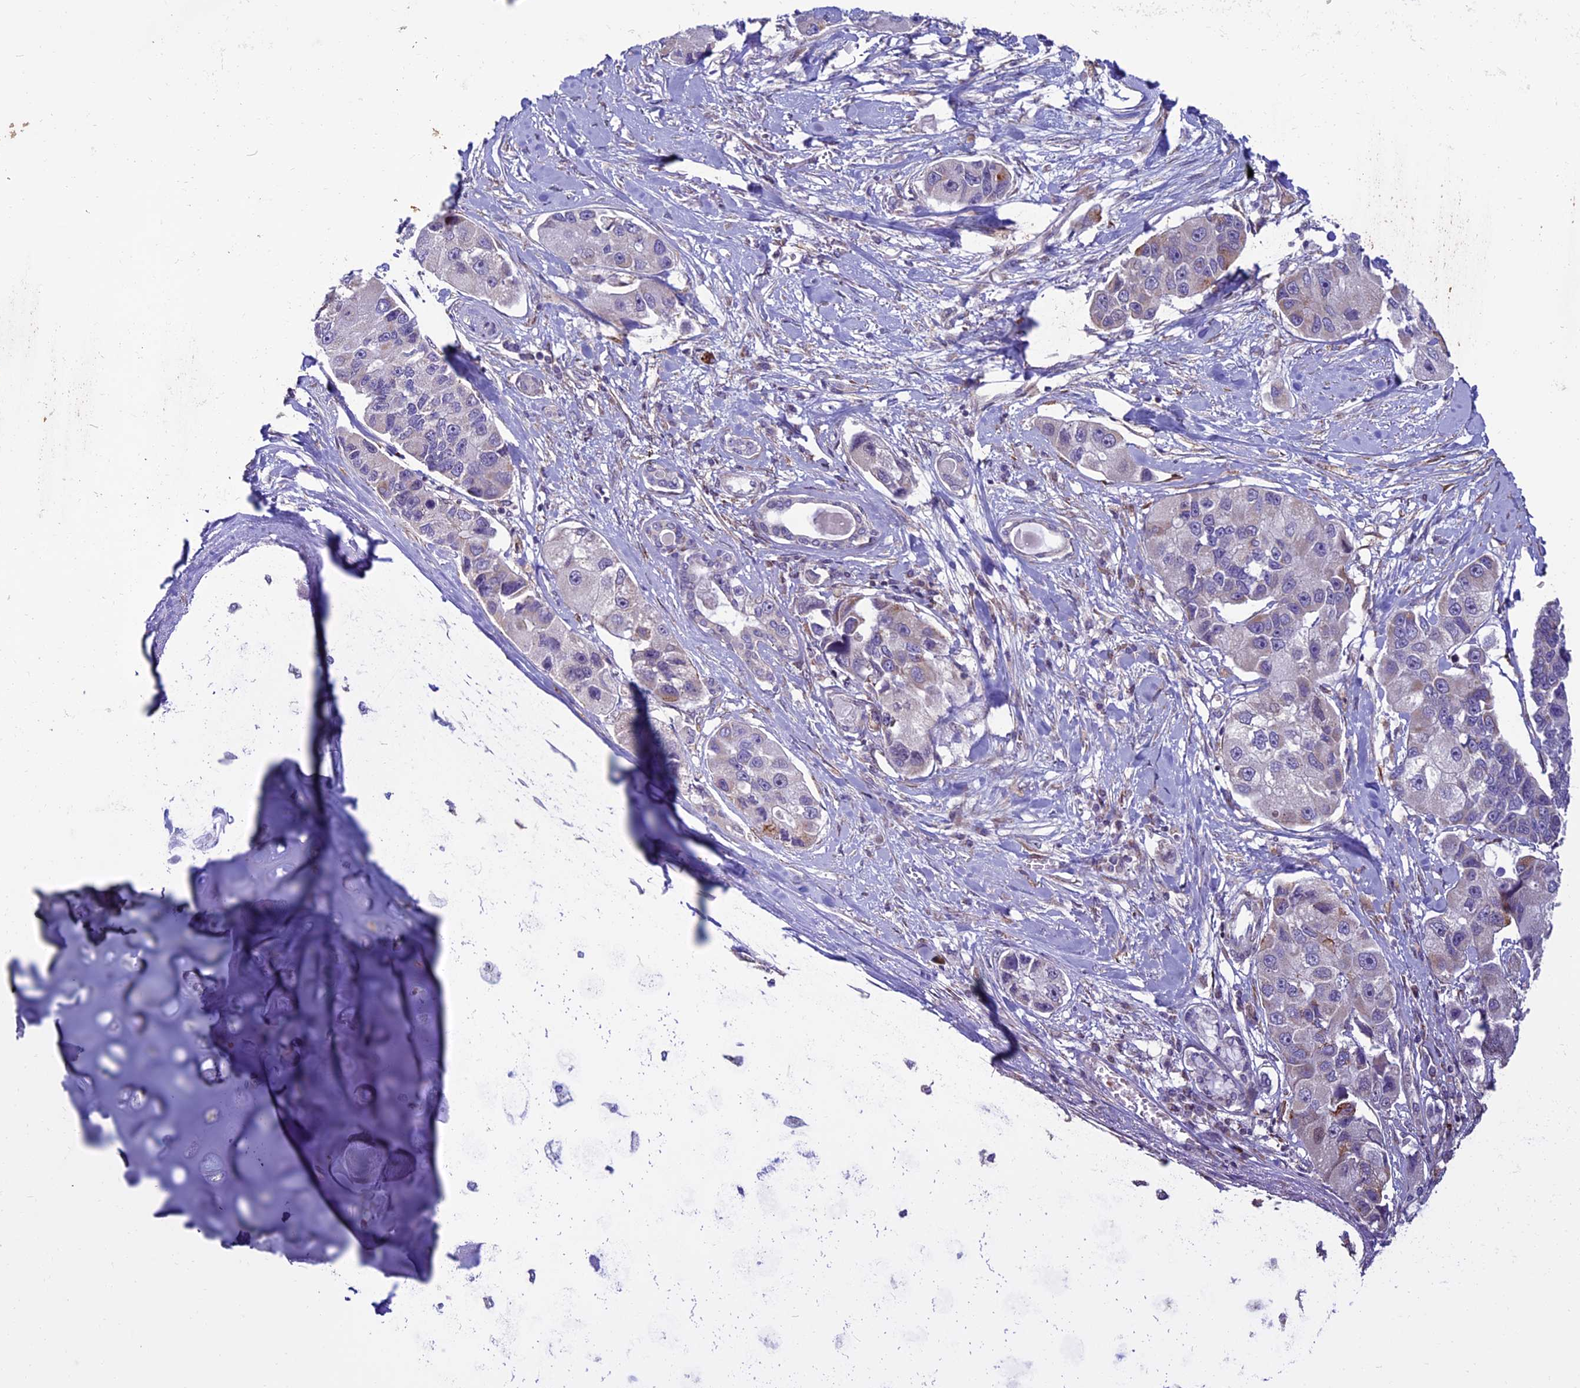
{"staining": {"intensity": "negative", "quantity": "none", "location": "none"}, "tissue": "lung cancer", "cell_type": "Tumor cells", "image_type": "cancer", "snomed": [{"axis": "morphology", "description": "Adenocarcinoma, NOS"}, {"axis": "topography", "description": "Lung"}], "caption": "Tumor cells show no significant protein expression in lung adenocarcinoma.", "gene": "MIEF2", "patient": {"sex": "female", "age": 54}}